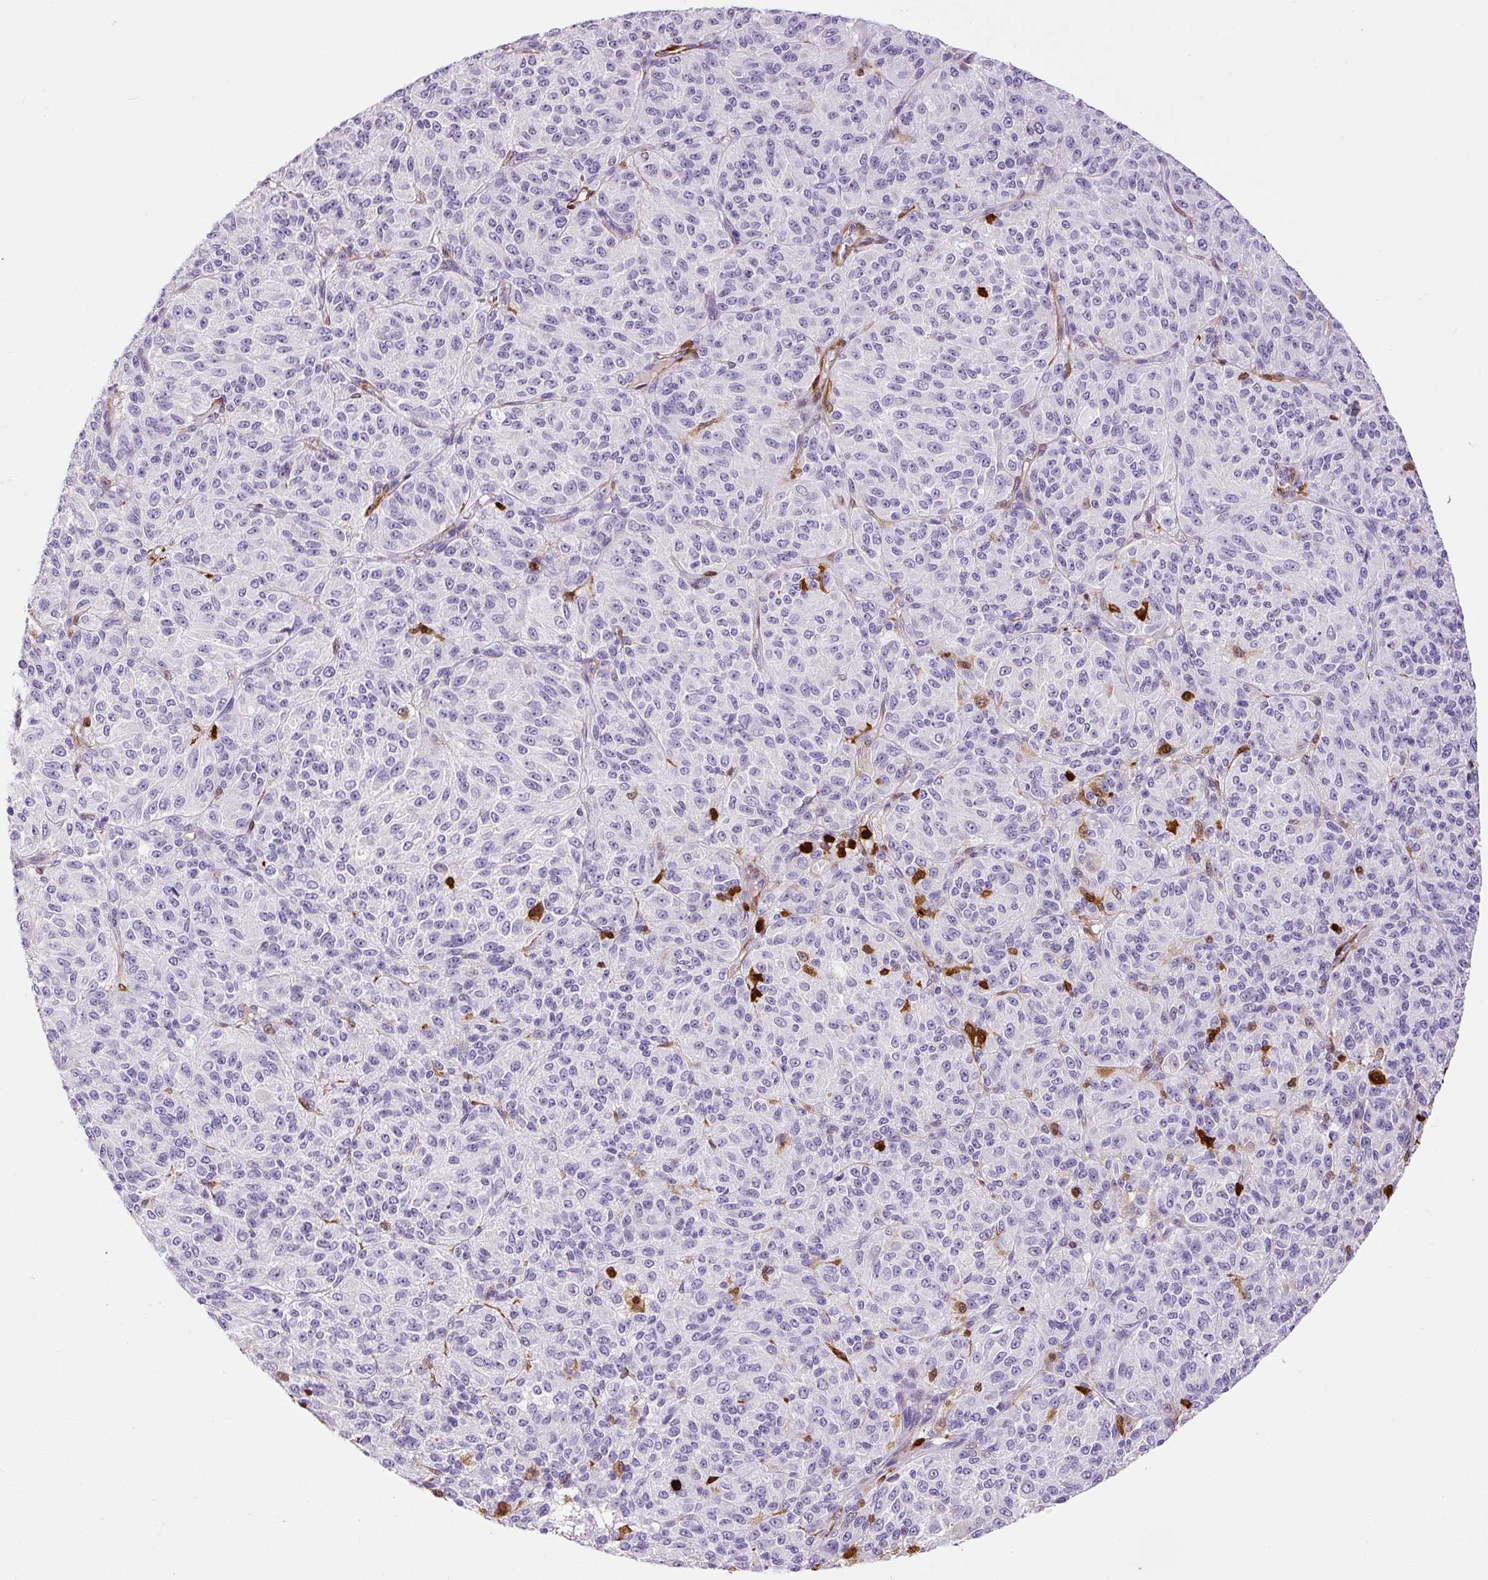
{"staining": {"intensity": "negative", "quantity": "none", "location": "none"}, "tissue": "melanoma", "cell_type": "Tumor cells", "image_type": "cancer", "snomed": [{"axis": "morphology", "description": "Malignant melanoma, Metastatic site"}, {"axis": "topography", "description": "Brain"}], "caption": "A histopathology image of human melanoma is negative for staining in tumor cells.", "gene": "S100A4", "patient": {"sex": "female", "age": 56}}